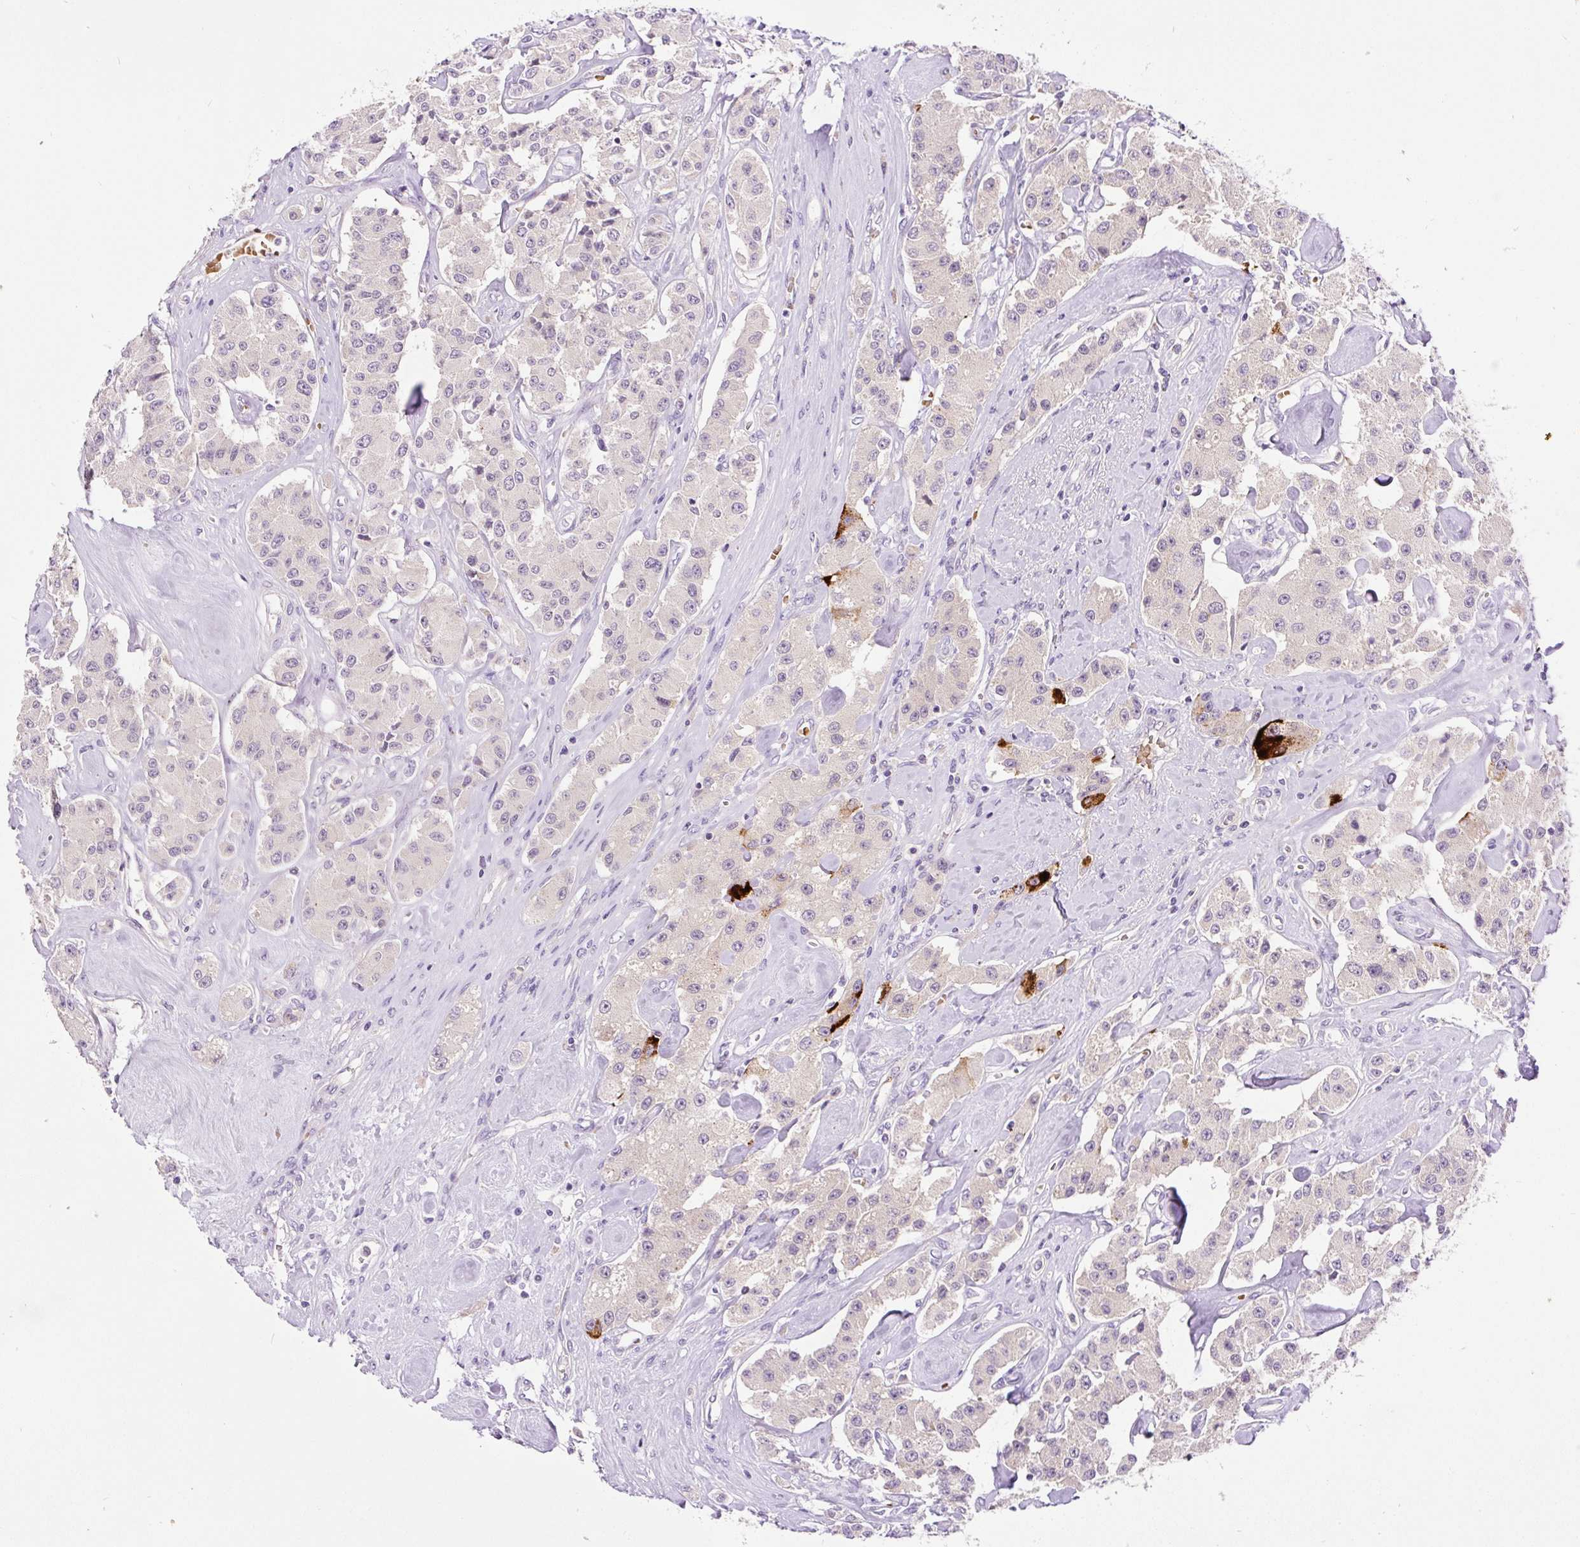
{"staining": {"intensity": "negative", "quantity": "none", "location": "none"}, "tissue": "carcinoid", "cell_type": "Tumor cells", "image_type": "cancer", "snomed": [{"axis": "morphology", "description": "Carcinoid, malignant, NOS"}, {"axis": "topography", "description": "Pancreas"}], "caption": "There is no significant expression in tumor cells of carcinoid.", "gene": "LHFPL5", "patient": {"sex": "male", "age": 41}}